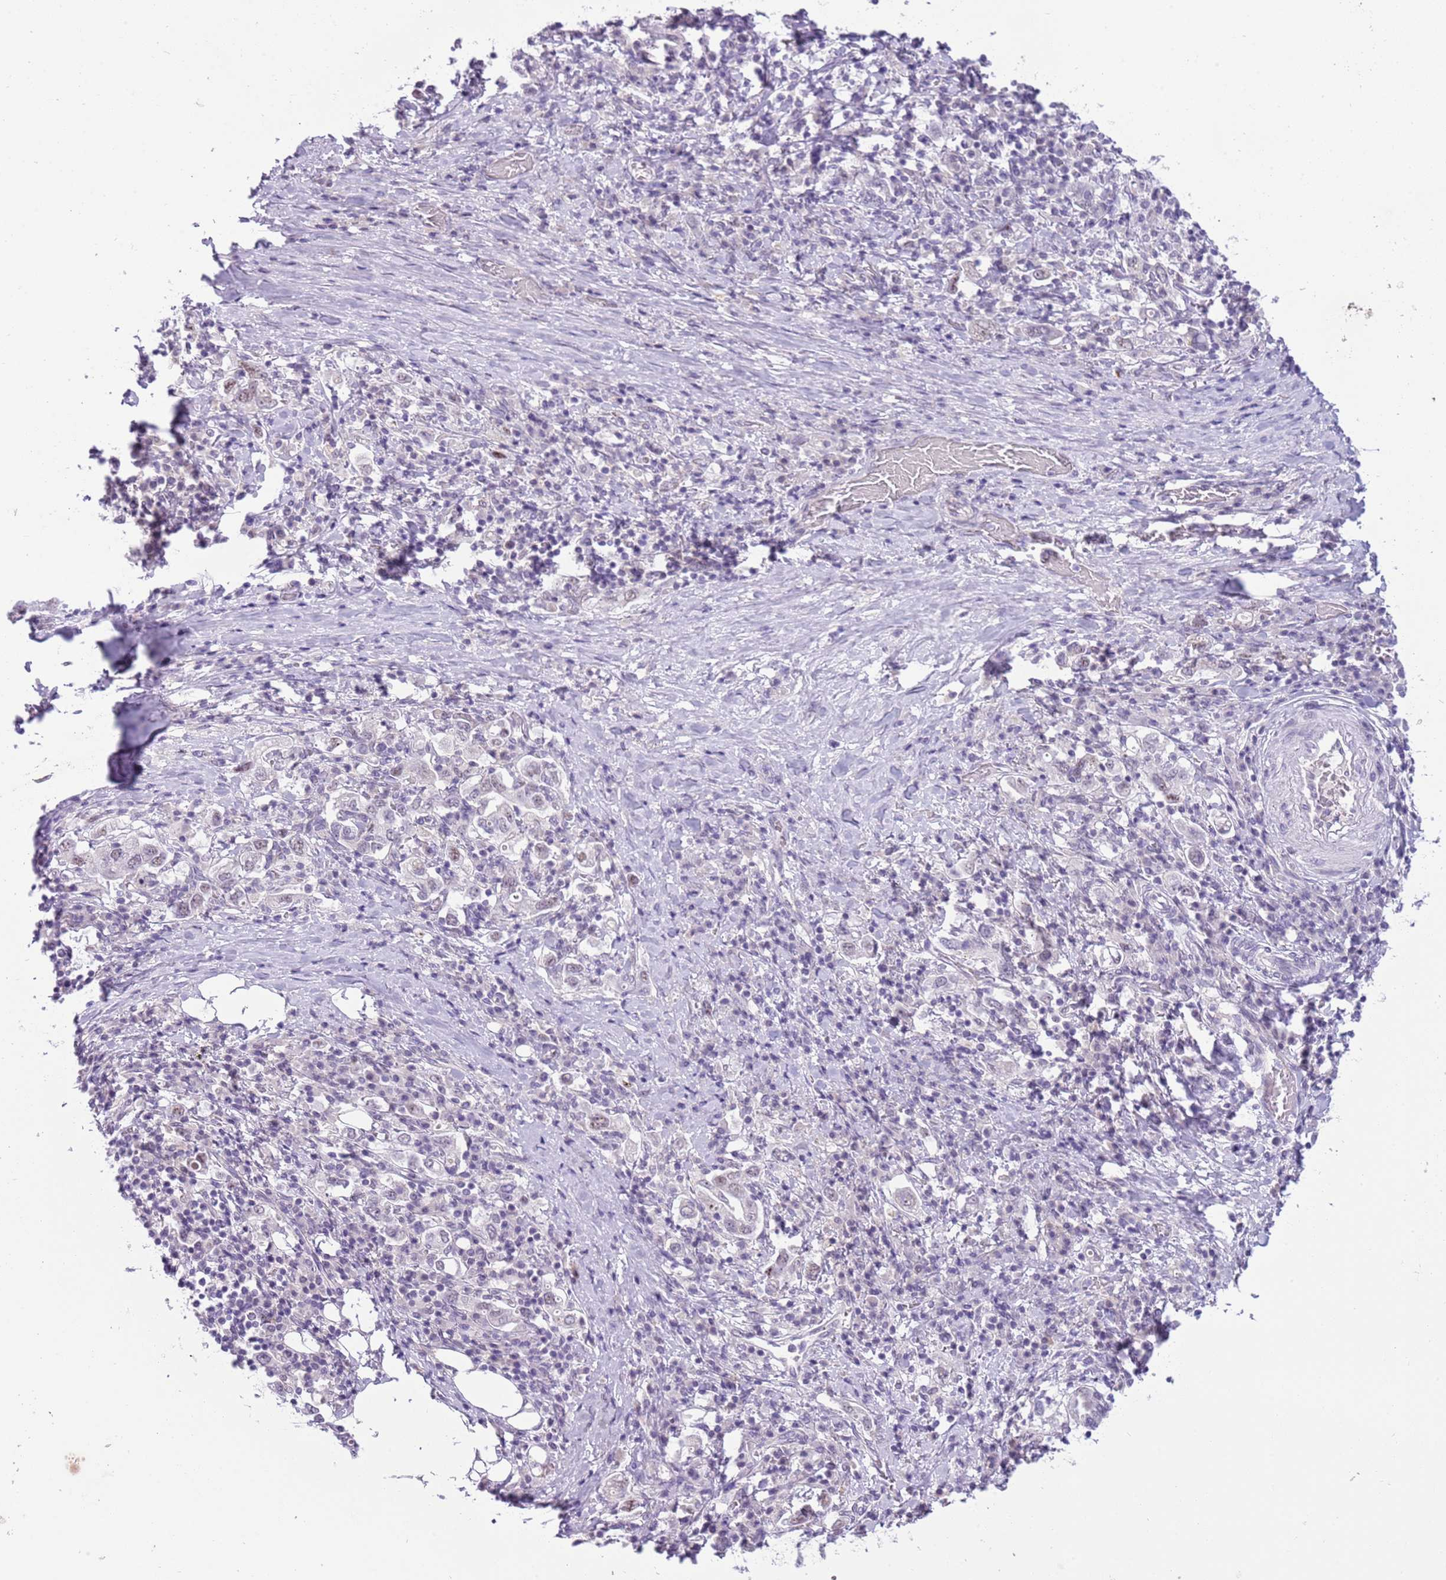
{"staining": {"intensity": "negative", "quantity": "none", "location": "none"}, "tissue": "stomach cancer", "cell_type": "Tumor cells", "image_type": "cancer", "snomed": [{"axis": "morphology", "description": "Adenocarcinoma, NOS"}, {"axis": "topography", "description": "Stomach, upper"}, {"axis": "topography", "description": "Stomach"}], "caption": "This is a histopathology image of immunohistochemistry (IHC) staining of stomach cancer, which shows no positivity in tumor cells.", "gene": "FAM120C", "patient": {"sex": "male", "age": 62}}